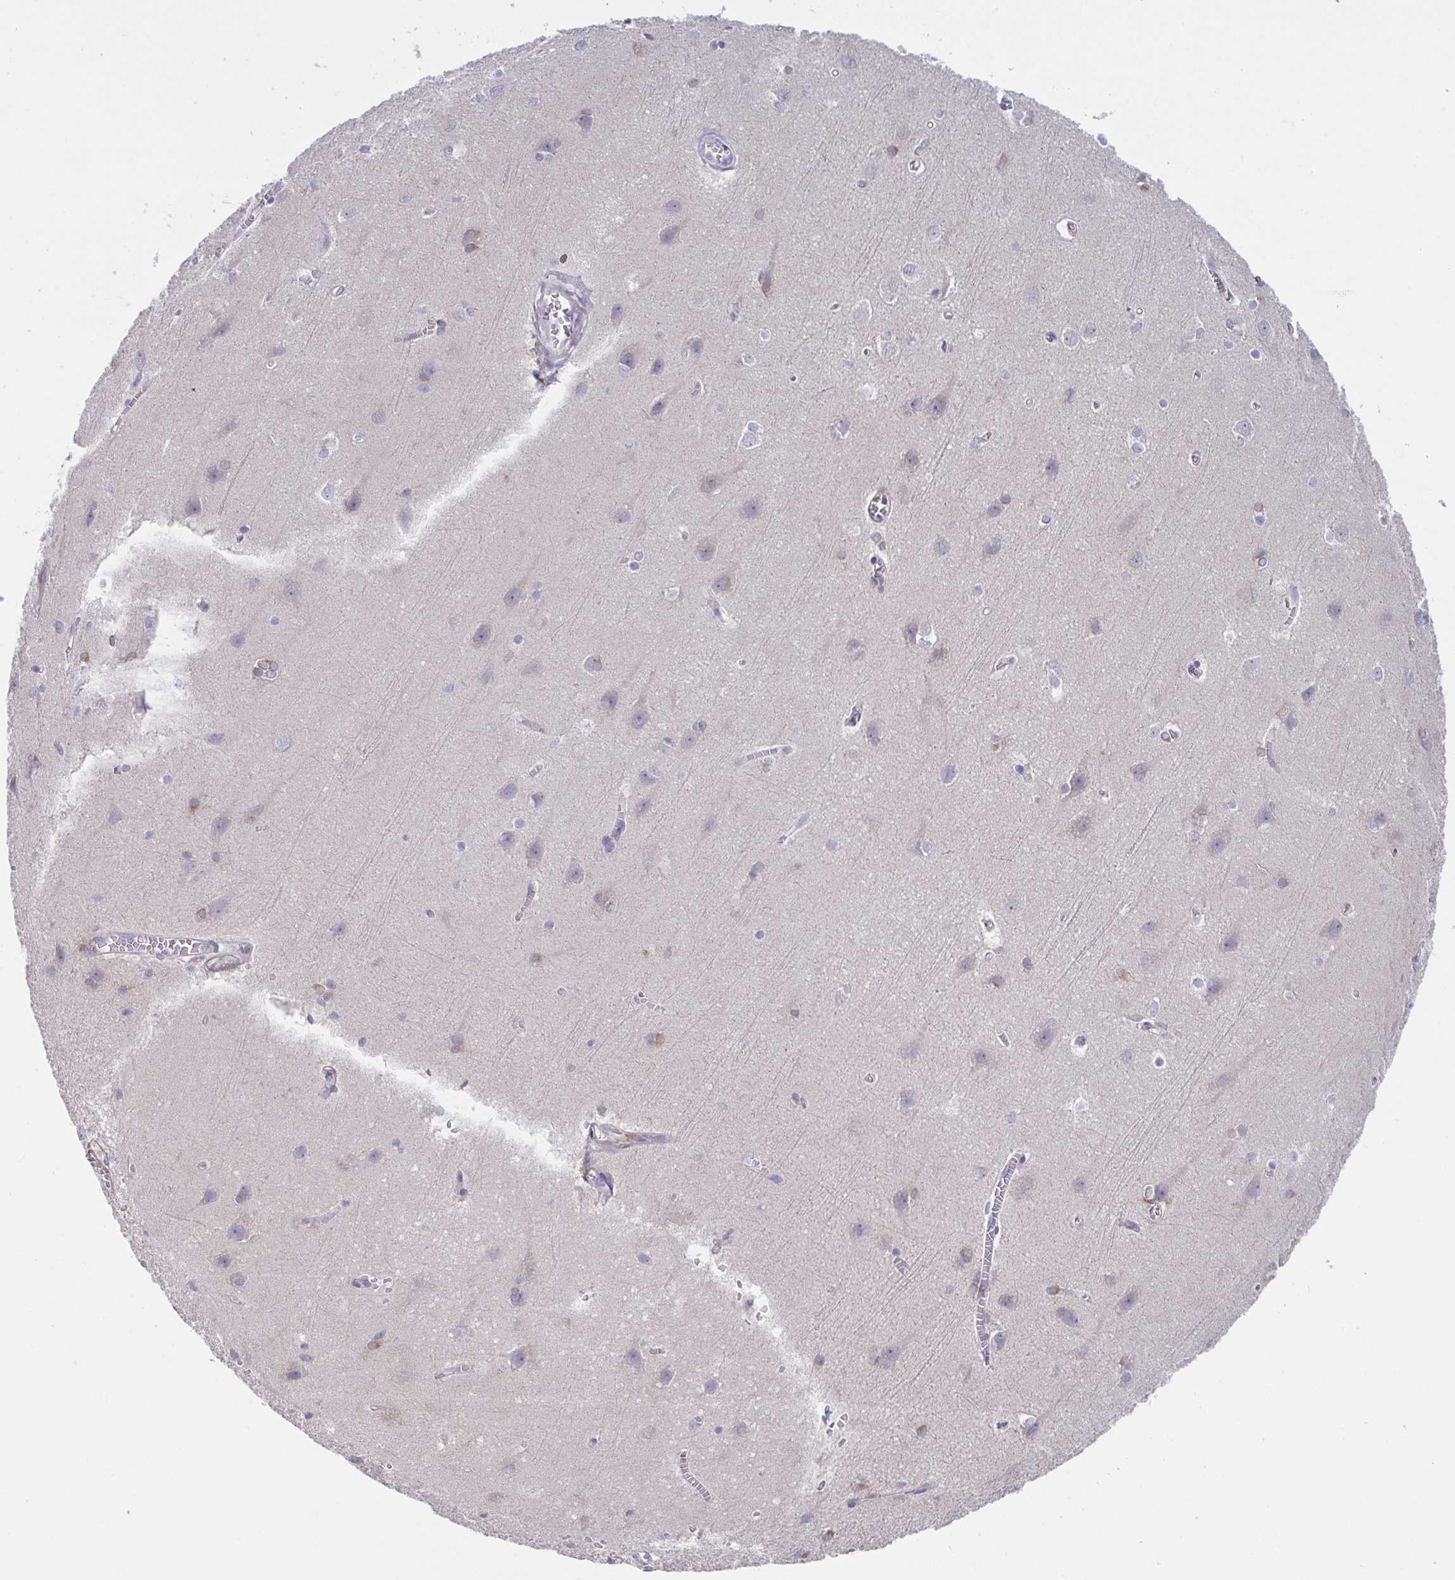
{"staining": {"intensity": "negative", "quantity": "none", "location": "none"}, "tissue": "cerebral cortex", "cell_type": "Endothelial cells", "image_type": "normal", "snomed": [{"axis": "morphology", "description": "Normal tissue, NOS"}, {"axis": "topography", "description": "Cerebral cortex"}], "caption": "Cerebral cortex was stained to show a protein in brown. There is no significant positivity in endothelial cells. (DAB (3,3'-diaminobenzidine) IHC visualized using brightfield microscopy, high magnification).", "gene": "PTPRD", "patient": {"sex": "male", "age": 37}}